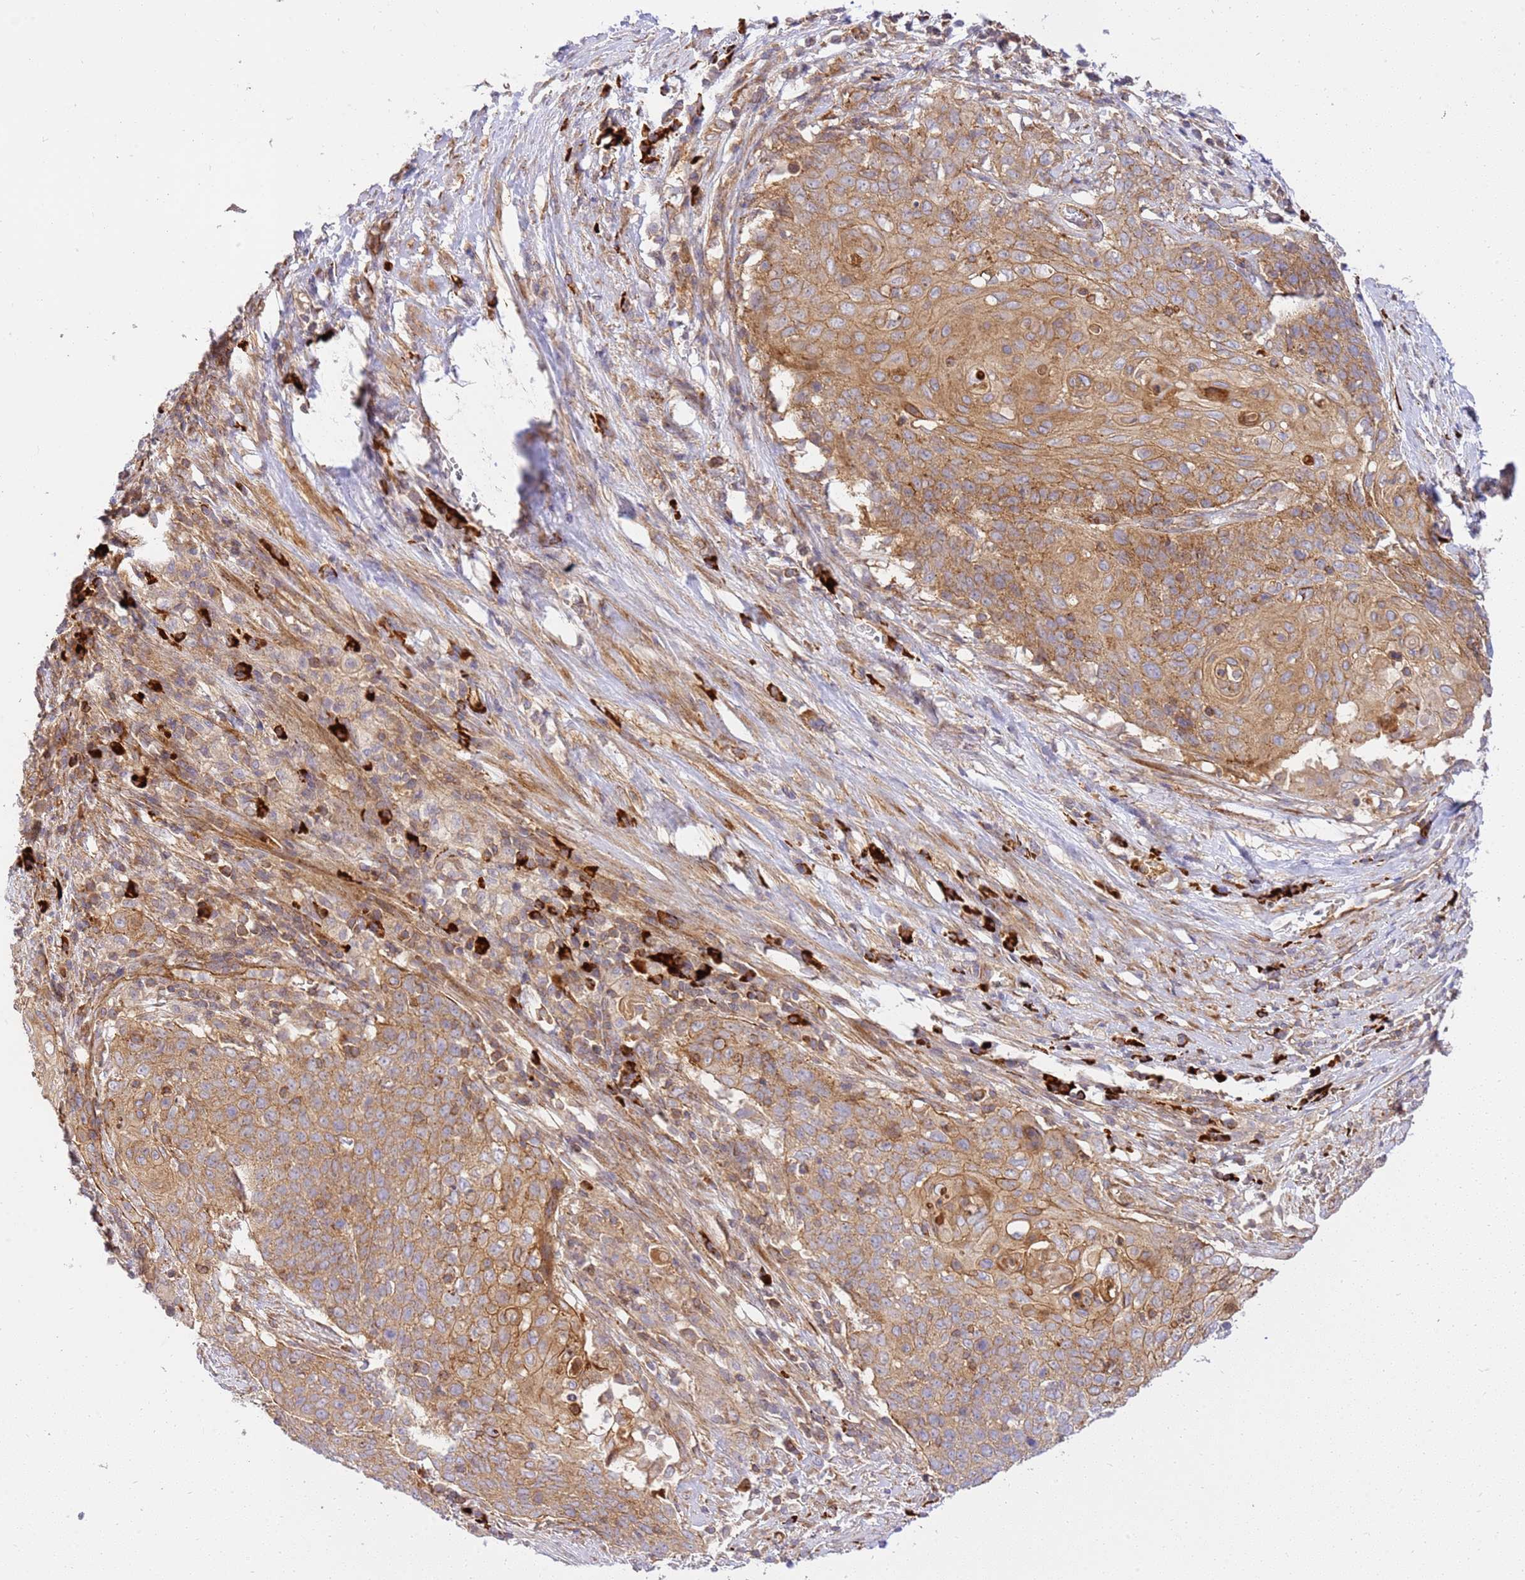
{"staining": {"intensity": "moderate", "quantity": ">75%", "location": "cytoplasmic/membranous"}, "tissue": "cervical cancer", "cell_type": "Tumor cells", "image_type": "cancer", "snomed": [{"axis": "morphology", "description": "Squamous cell carcinoma, NOS"}, {"axis": "topography", "description": "Cervix"}], "caption": "Tumor cells exhibit moderate cytoplasmic/membranous positivity in approximately >75% of cells in cervical cancer (squamous cell carcinoma).", "gene": "EFCAB8", "patient": {"sex": "female", "age": 39}}